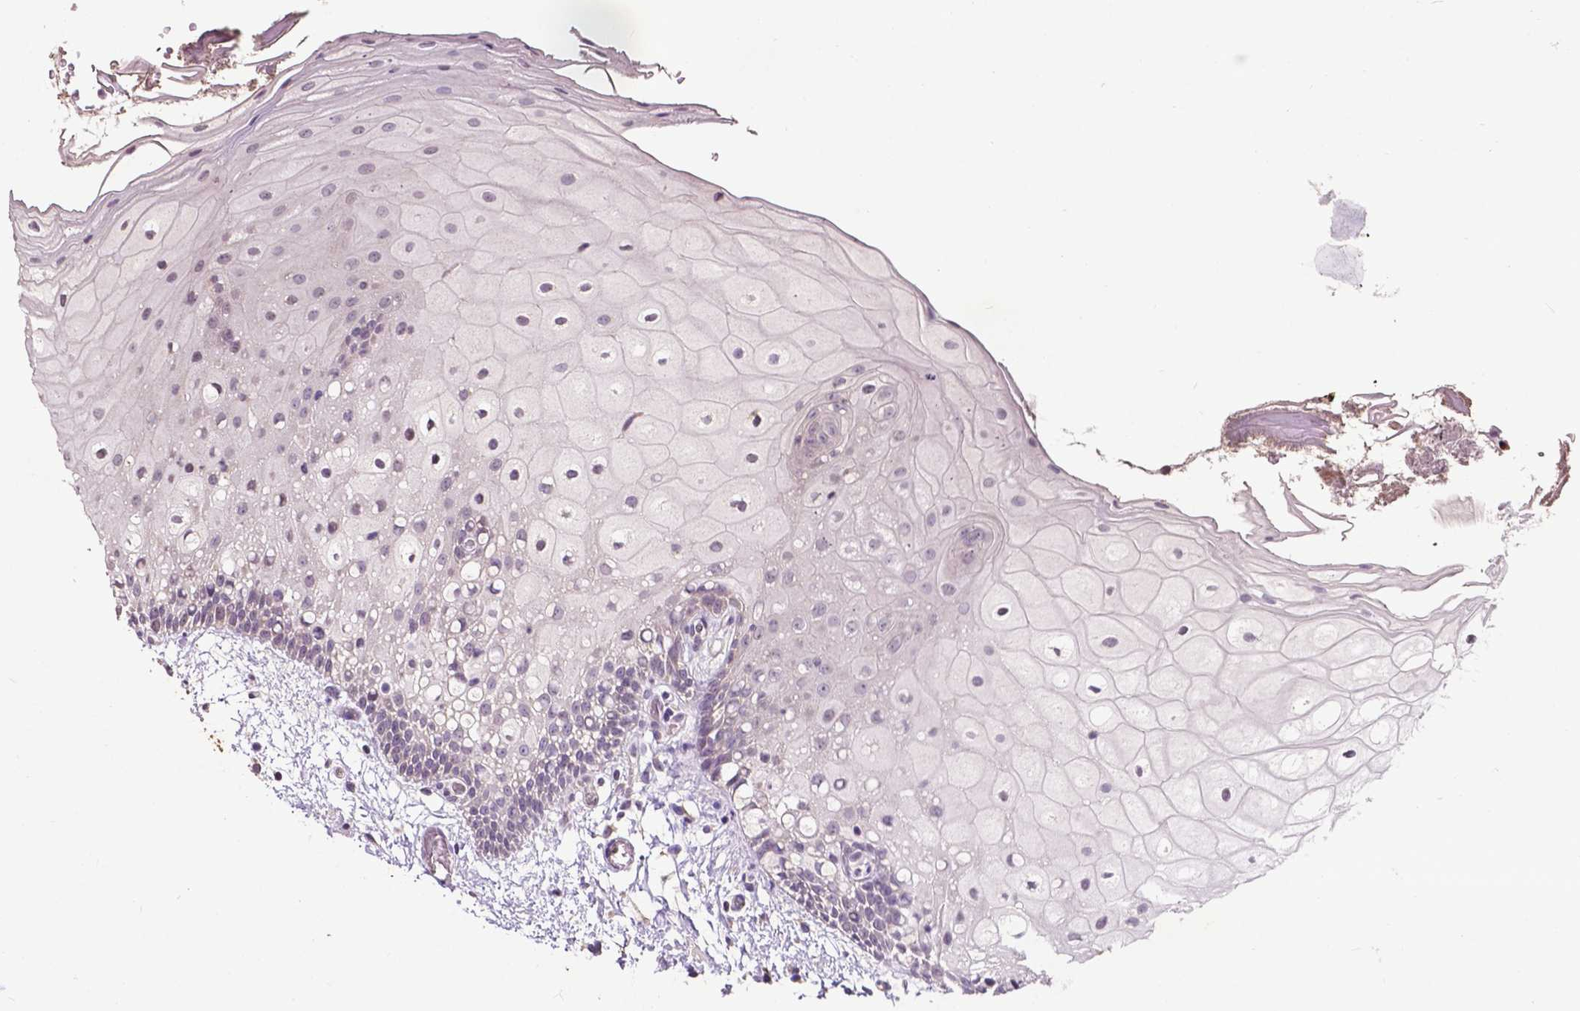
{"staining": {"intensity": "negative", "quantity": "none", "location": "none"}, "tissue": "oral mucosa", "cell_type": "Squamous epithelial cells", "image_type": "normal", "snomed": [{"axis": "morphology", "description": "Normal tissue, NOS"}, {"axis": "morphology", "description": "Squamous cell carcinoma, NOS"}, {"axis": "topography", "description": "Oral tissue"}, {"axis": "topography", "description": "Head-Neck"}], "caption": "A photomicrograph of oral mucosa stained for a protein displays no brown staining in squamous epithelial cells. Nuclei are stained in blue.", "gene": "GLRA2", "patient": {"sex": "male", "age": 69}}